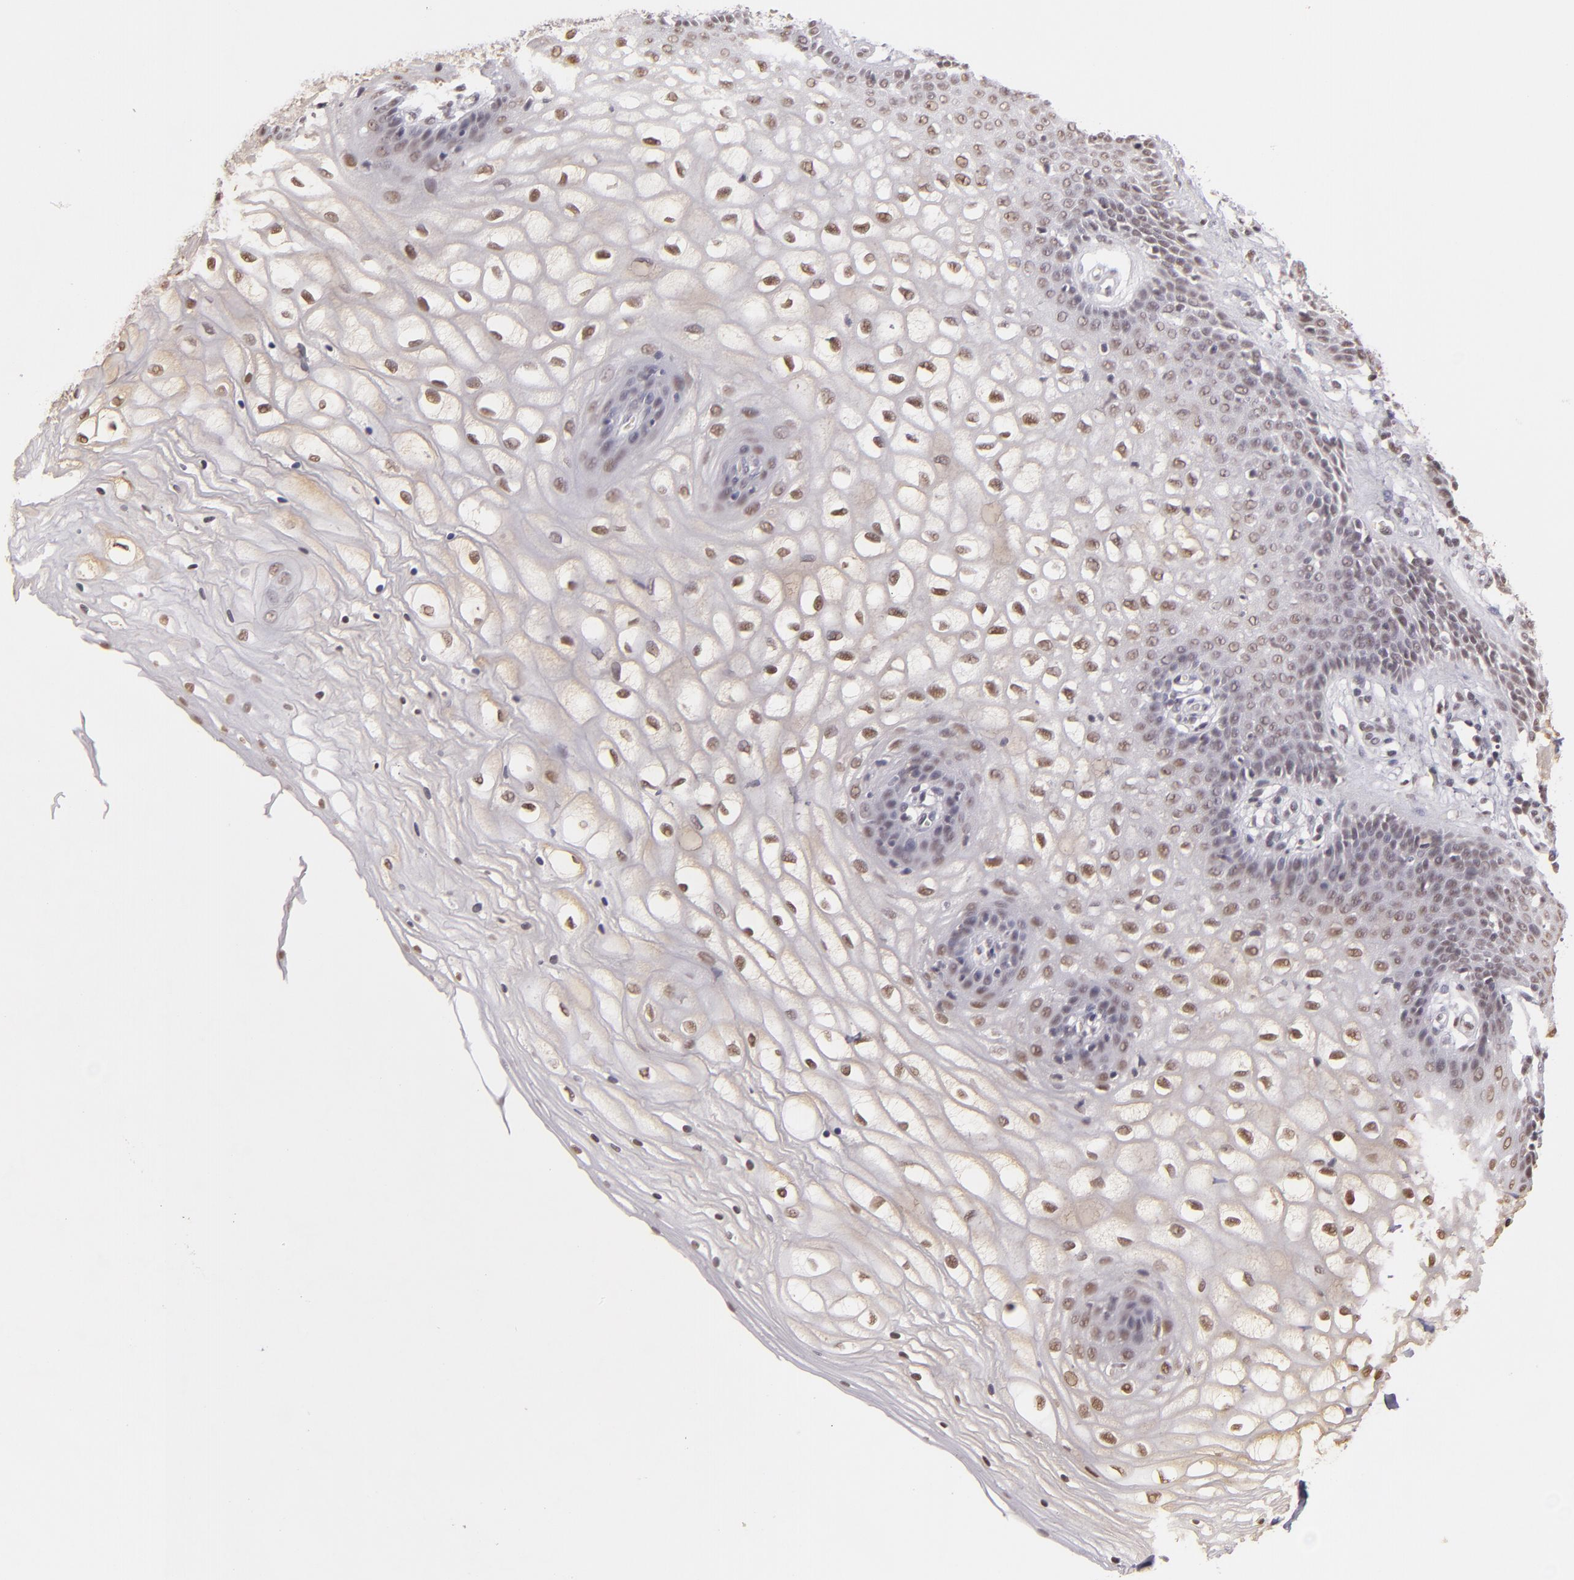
{"staining": {"intensity": "weak", "quantity": ">75%", "location": "nuclear"}, "tissue": "vagina", "cell_type": "Squamous epithelial cells", "image_type": "normal", "snomed": [{"axis": "morphology", "description": "Normal tissue, NOS"}, {"axis": "topography", "description": "Vagina"}], "caption": "A low amount of weak nuclear positivity is identified in approximately >75% of squamous epithelial cells in benign vagina.", "gene": "INTS6", "patient": {"sex": "female", "age": 34}}